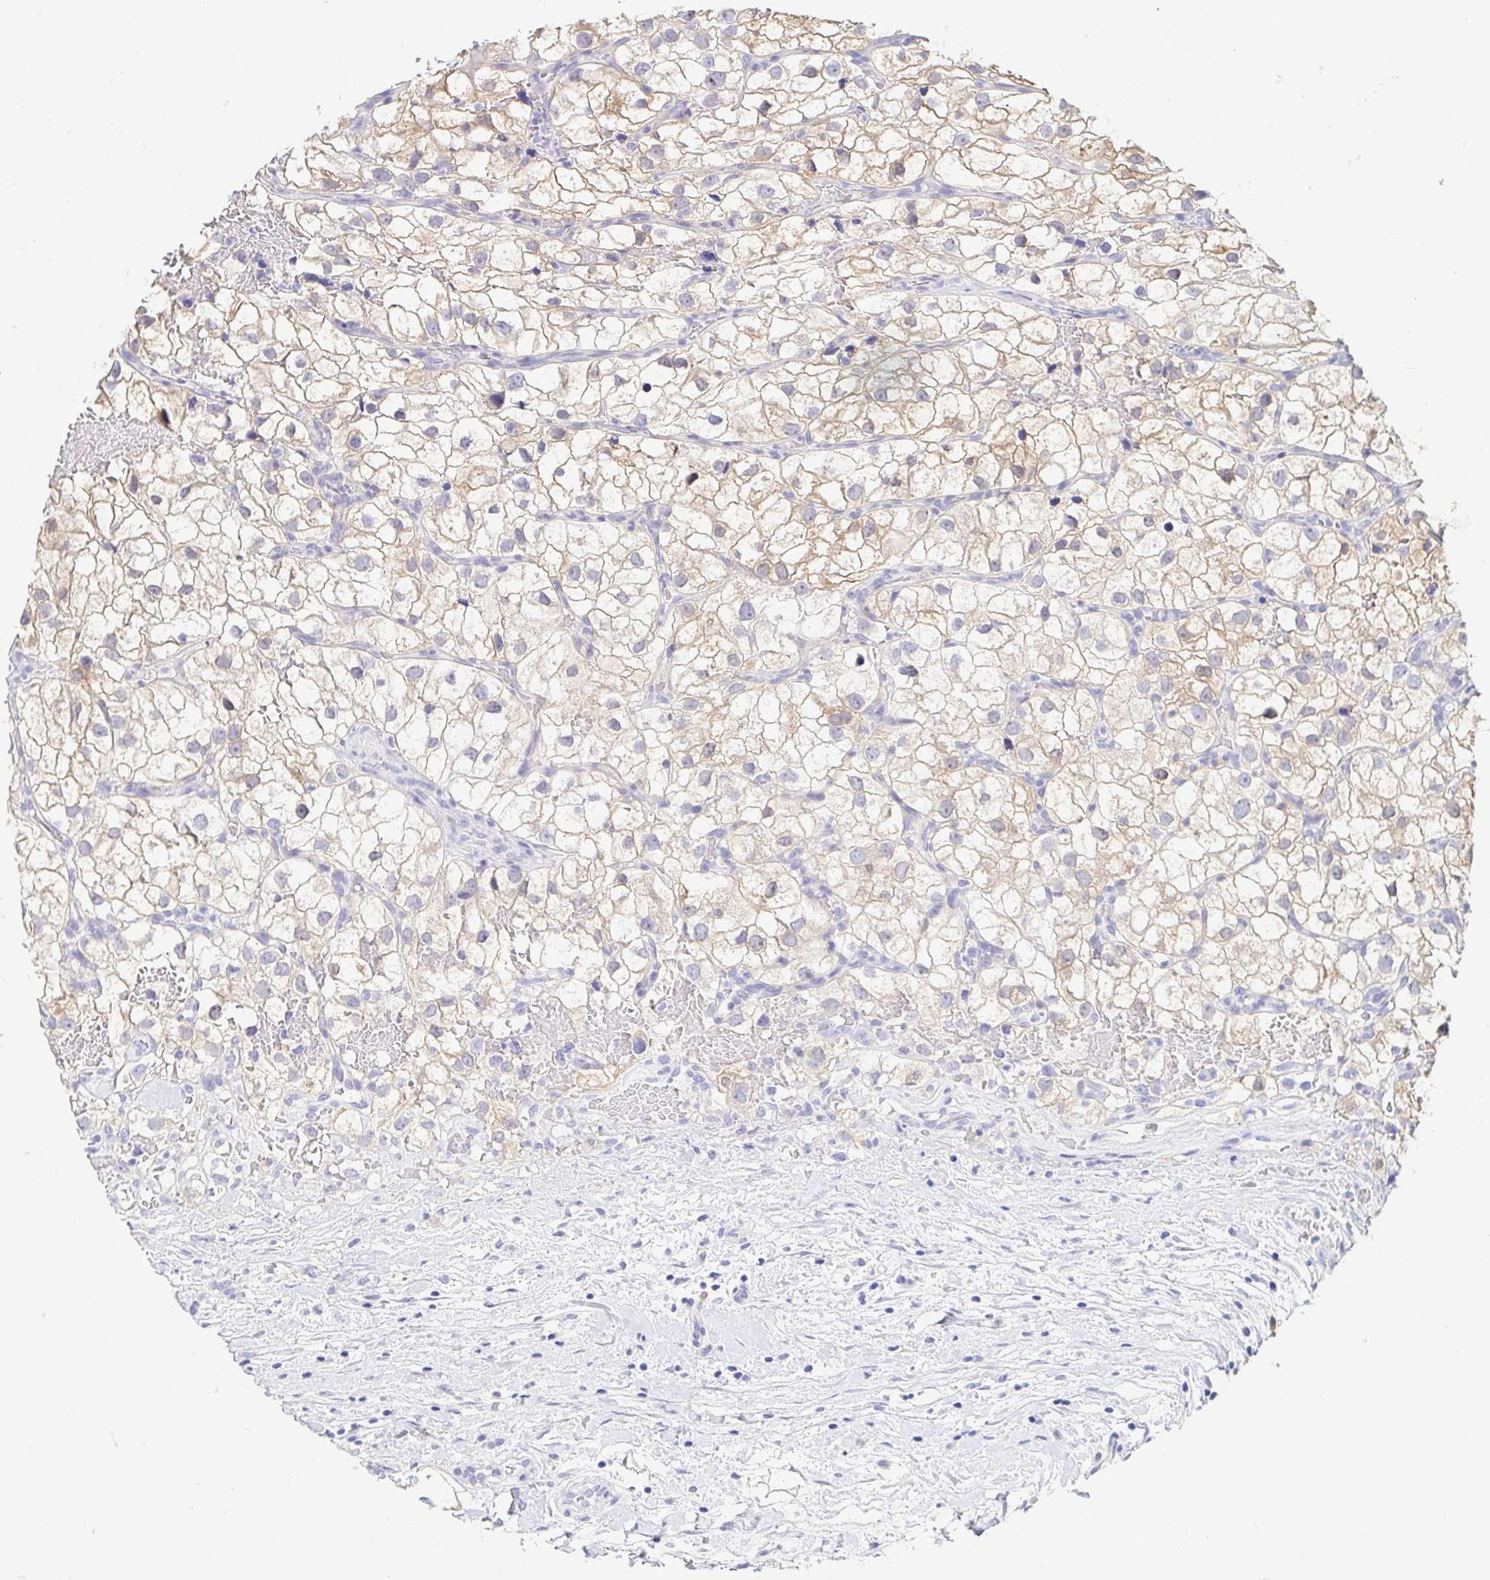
{"staining": {"intensity": "weak", "quantity": "25%-75%", "location": "cytoplasmic/membranous"}, "tissue": "renal cancer", "cell_type": "Tumor cells", "image_type": "cancer", "snomed": [{"axis": "morphology", "description": "Adenocarcinoma, NOS"}, {"axis": "topography", "description": "Kidney"}], "caption": "A histopathology image of renal cancer stained for a protein shows weak cytoplasmic/membranous brown staining in tumor cells. (DAB (3,3'-diaminobenzidine) IHC, brown staining for protein, blue staining for nuclei).", "gene": "FABP3", "patient": {"sex": "male", "age": 59}}